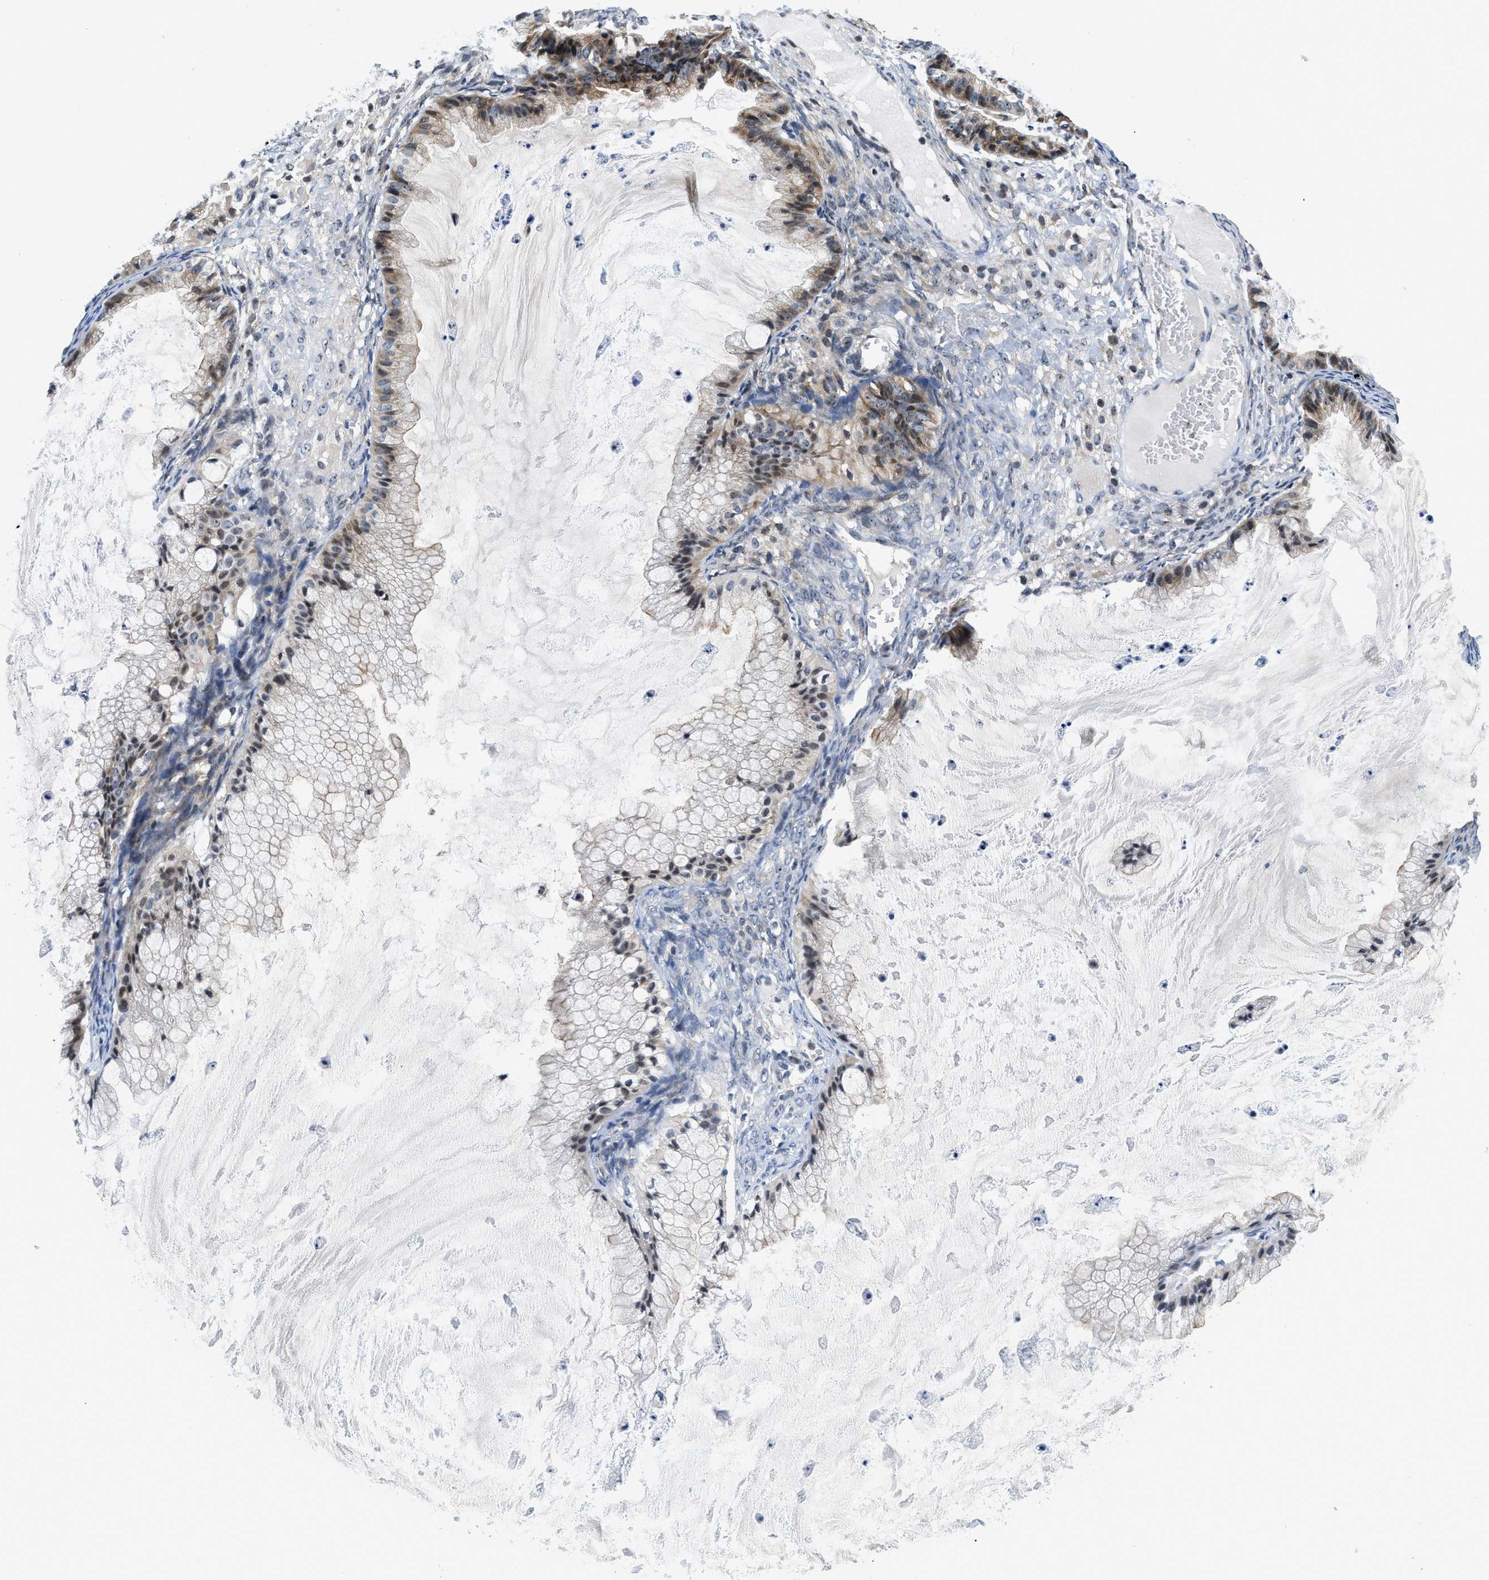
{"staining": {"intensity": "weak", "quantity": "25%-75%", "location": "cytoplasmic/membranous"}, "tissue": "ovarian cancer", "cell_type": "Tumor cells", "image_type": "cancer", "snomed": [{"axis": "morphology", "description": "Cystadenocarcinoma, mucinous, NOS"}, {"axis": "topography", "description": "Ovary"}], "caption": "High-power microscopy captured an immunohistochemistry photomicrograph of ovarian cancer (mucinous cystadenocarcinoma), revealing weak cytoplasmic/membranous positivity in about 25%-75% of tumor cells.", "gene": "IKBKE", "patient": {"sex": "female", "age": 57}}